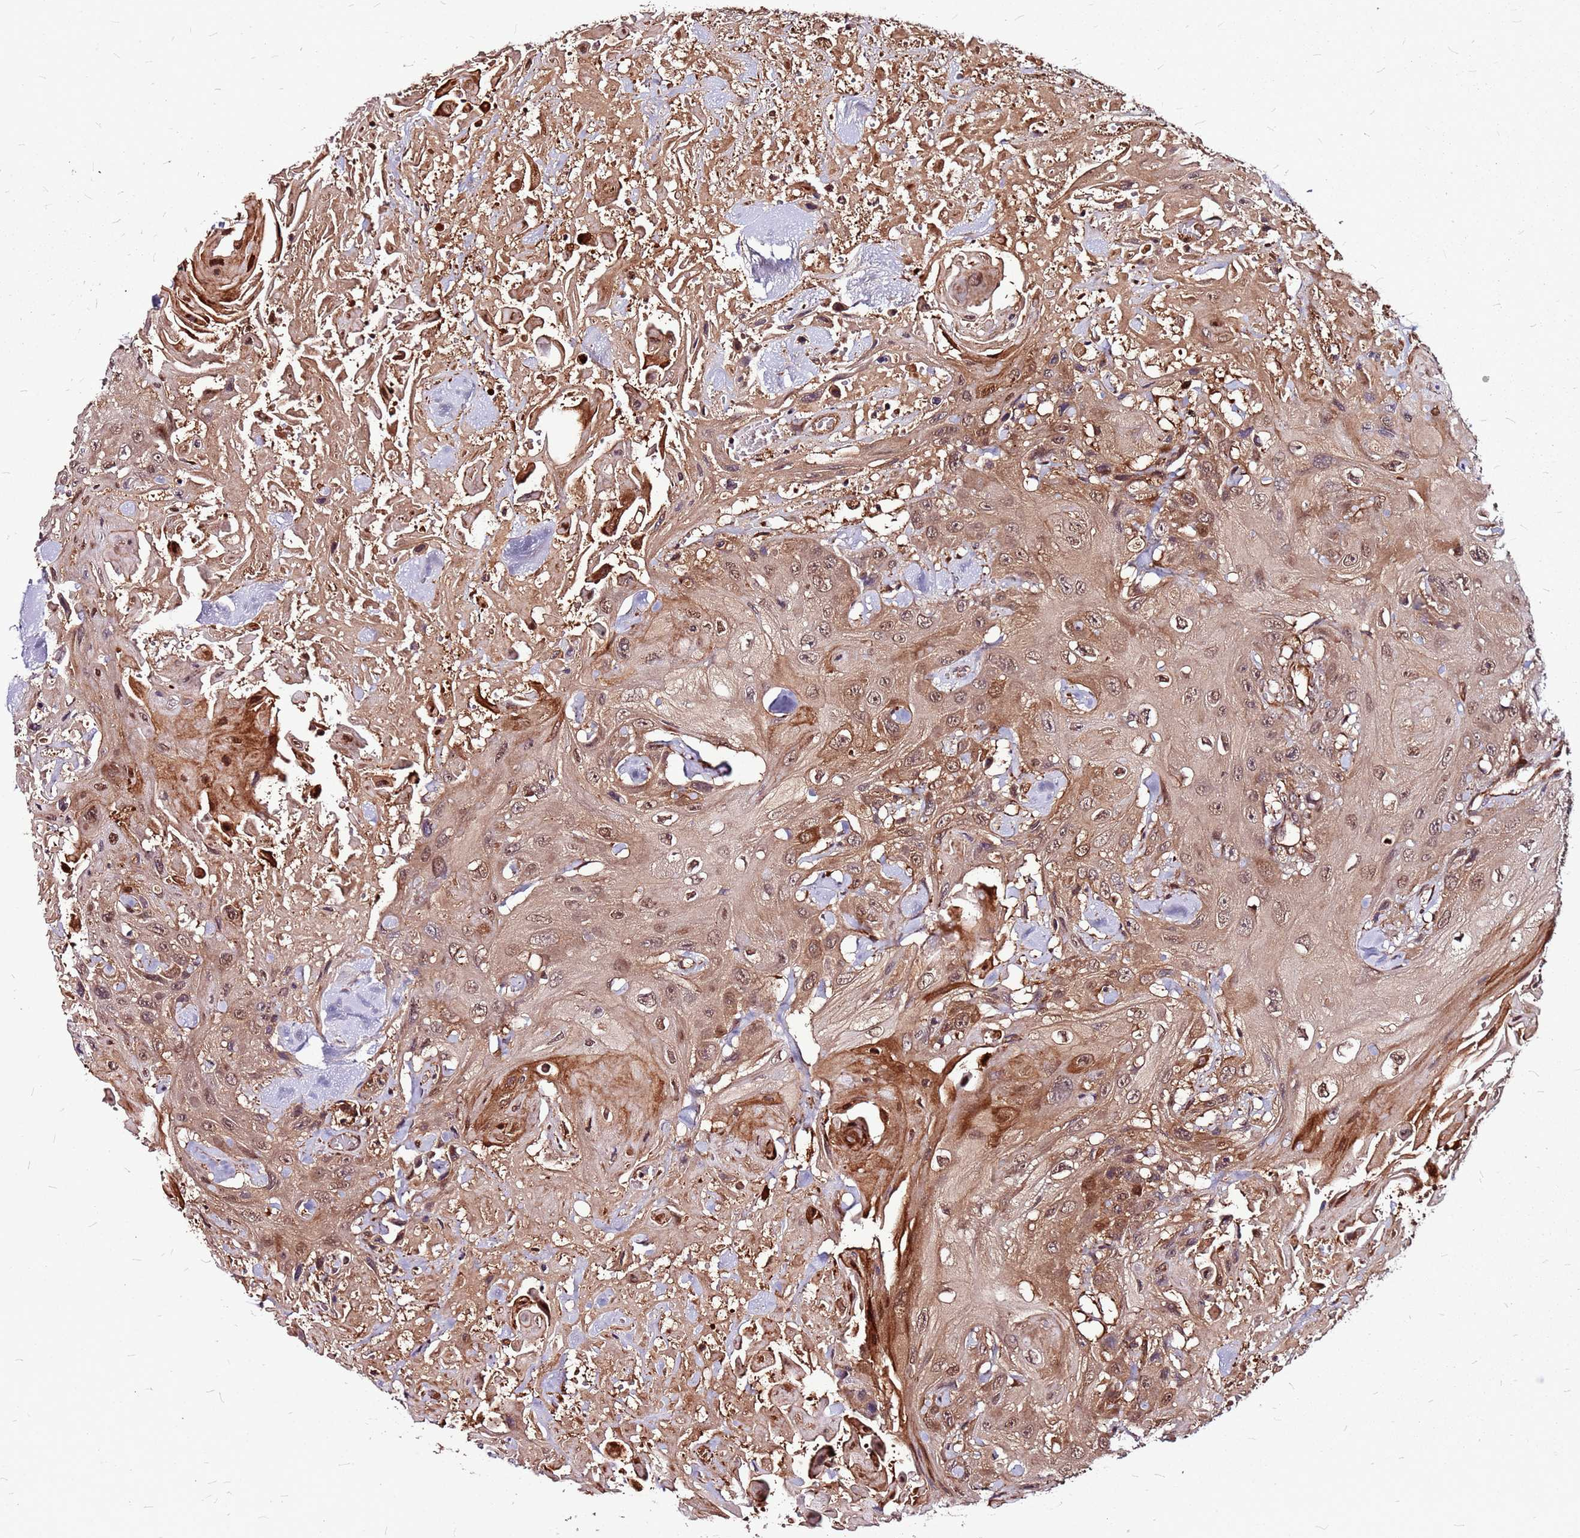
{"staining": {"intensity": "moderate", "quantity": ">75%", "location": "cytoplasmic/membranous,nuclear"}, "tissue": "head and neck cancer", "cell_type": "Tumor cells", "image_type": "cancer", "snomed": [{"axis": "morphology", "description": "Squamous cell carcinoma, NOS"}, {"axis": "topography", "description": "Head-Neck"}], "caption": "Brown immunohistochemical staining in head and neck squamous cell carcinoma displays moderate cytoplasmic/membranous and nuclear positivity in about >75% of tumor cells.", "gene": "LYPLAL1", "patient": {"sex": "male", "age": 81}}